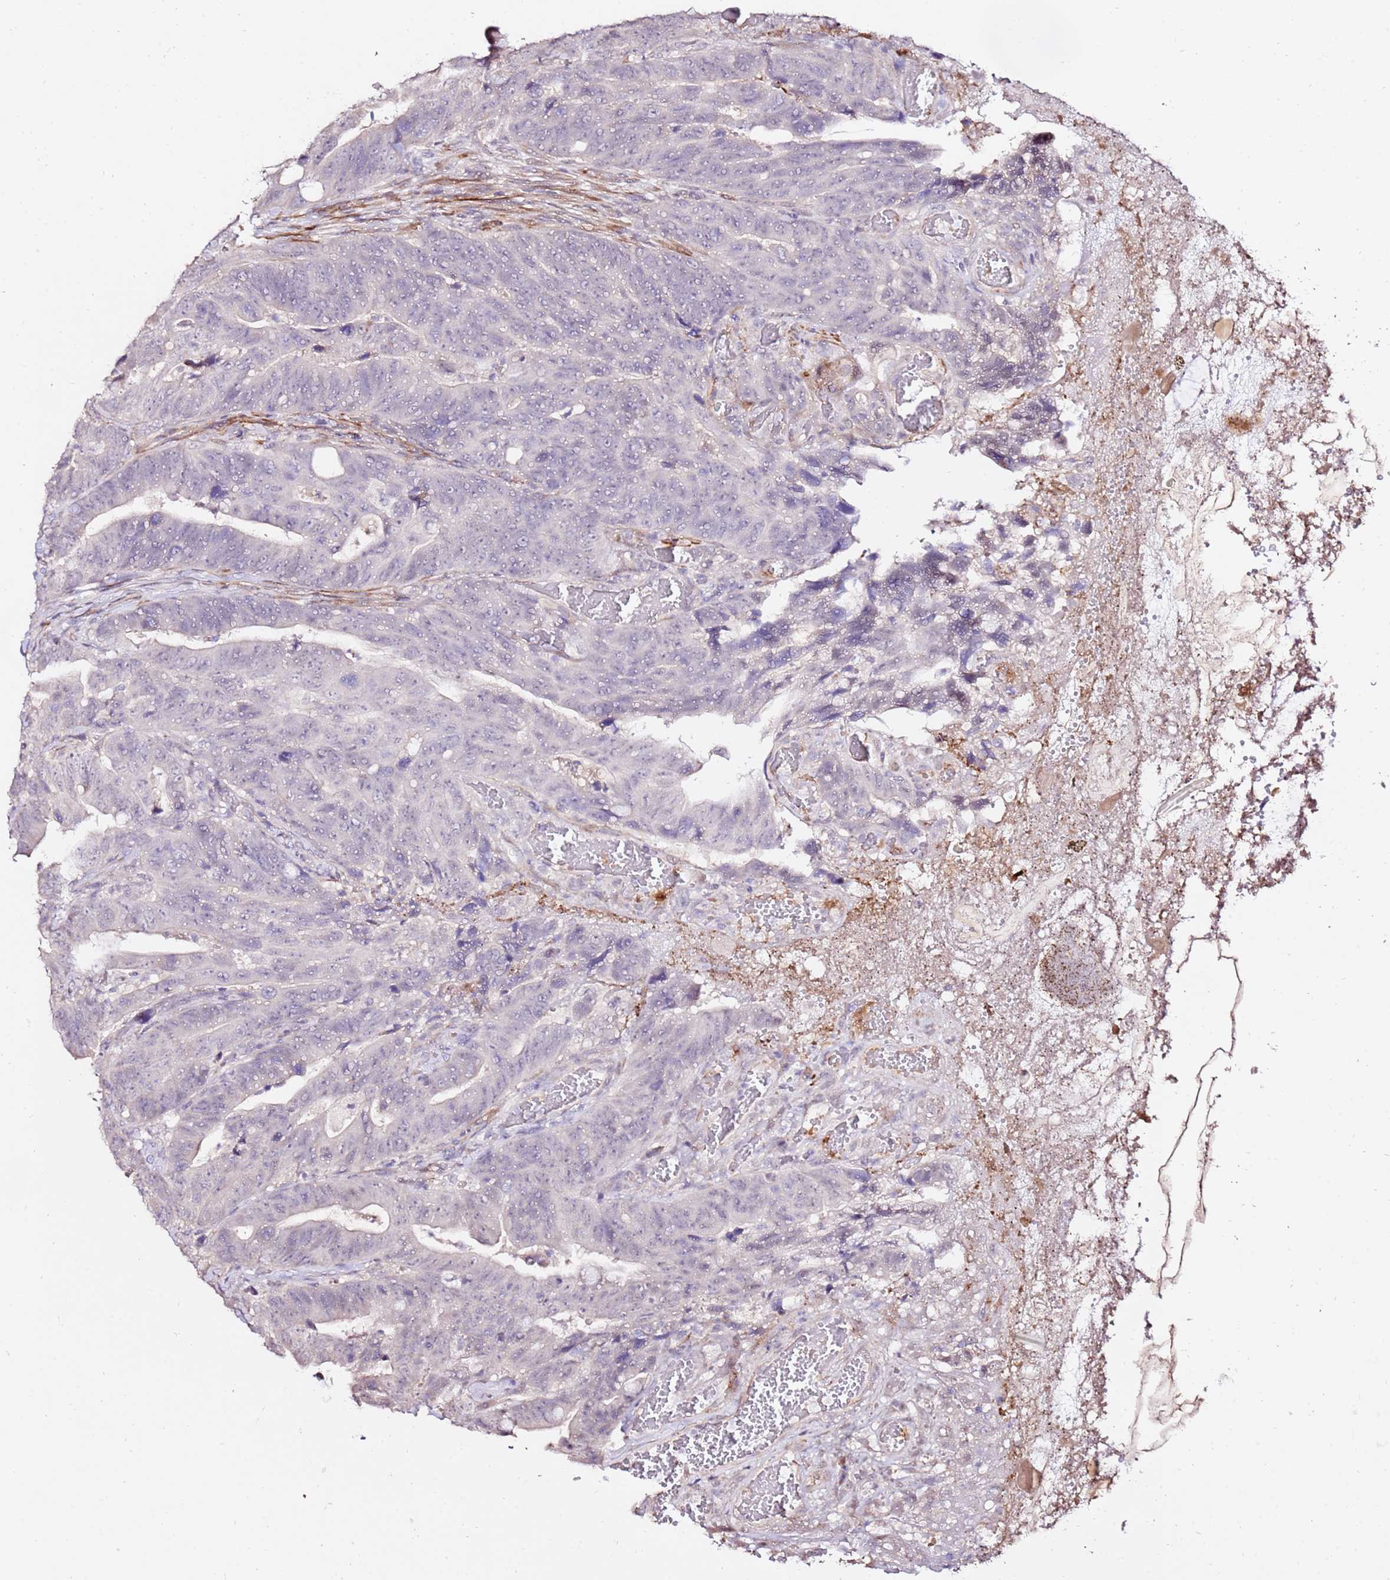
{"staining": {"intensity": "negative", "quantity": "none", "location": "none"}, "tissue": "colorectal cancer", "cell_type": "Tumor cells", "image_type": "cancer", "snomed": [{"axis": "morphology", "description": "Adenocarcinoma, NOS"}, {"axis": "topography", "description": "Colon"}], "caption": "Colorectal adenocarcinoma was stained to show a protein in brown. There is no significant staining in tumor cells. (DAB IHC, high magnification).", "gene": "ART5", "patient": {"sex": "female", "age": 82}}